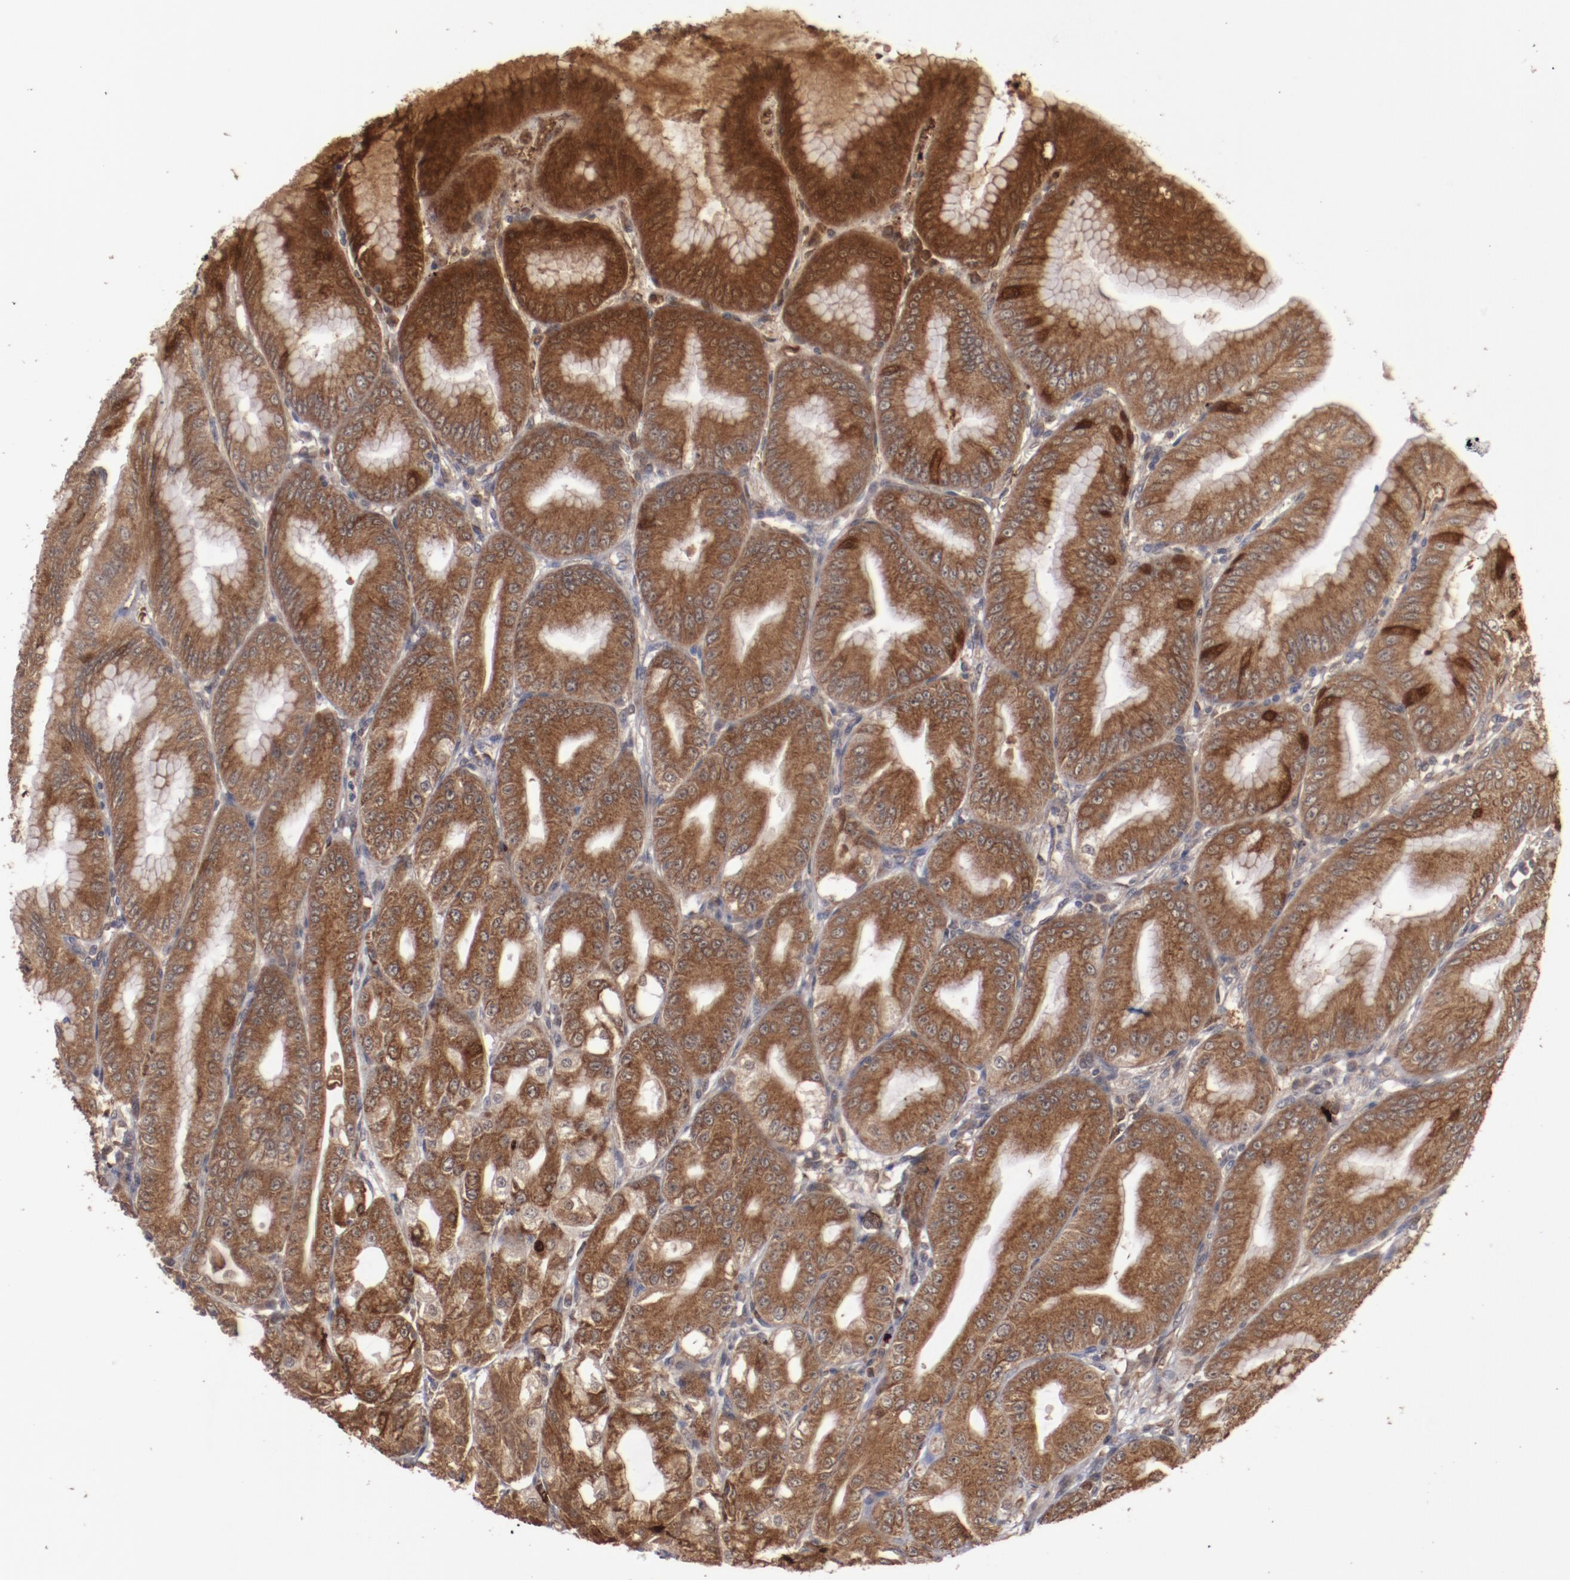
{"staining": {"intensity": "strong", "quantity": ">75%", "location": "cytoplasmic/membranous"}, "tissue": "stomach", "cell_type": "Glandular cells", "image_type": "normal", "snomed": [{"axis": "morphology", "description": "Normal tissue, NOS"}, {"axis": "topography", "description": "Stomach, lower"}], "caption": "Immunohistochemical staining of benign stomach exhibits high levels of strong cytoplasmic/membranous positivity in about >75% of glandular cells.", "gene": "TENM1", "patient": {"sex": "male", "age": 71}}